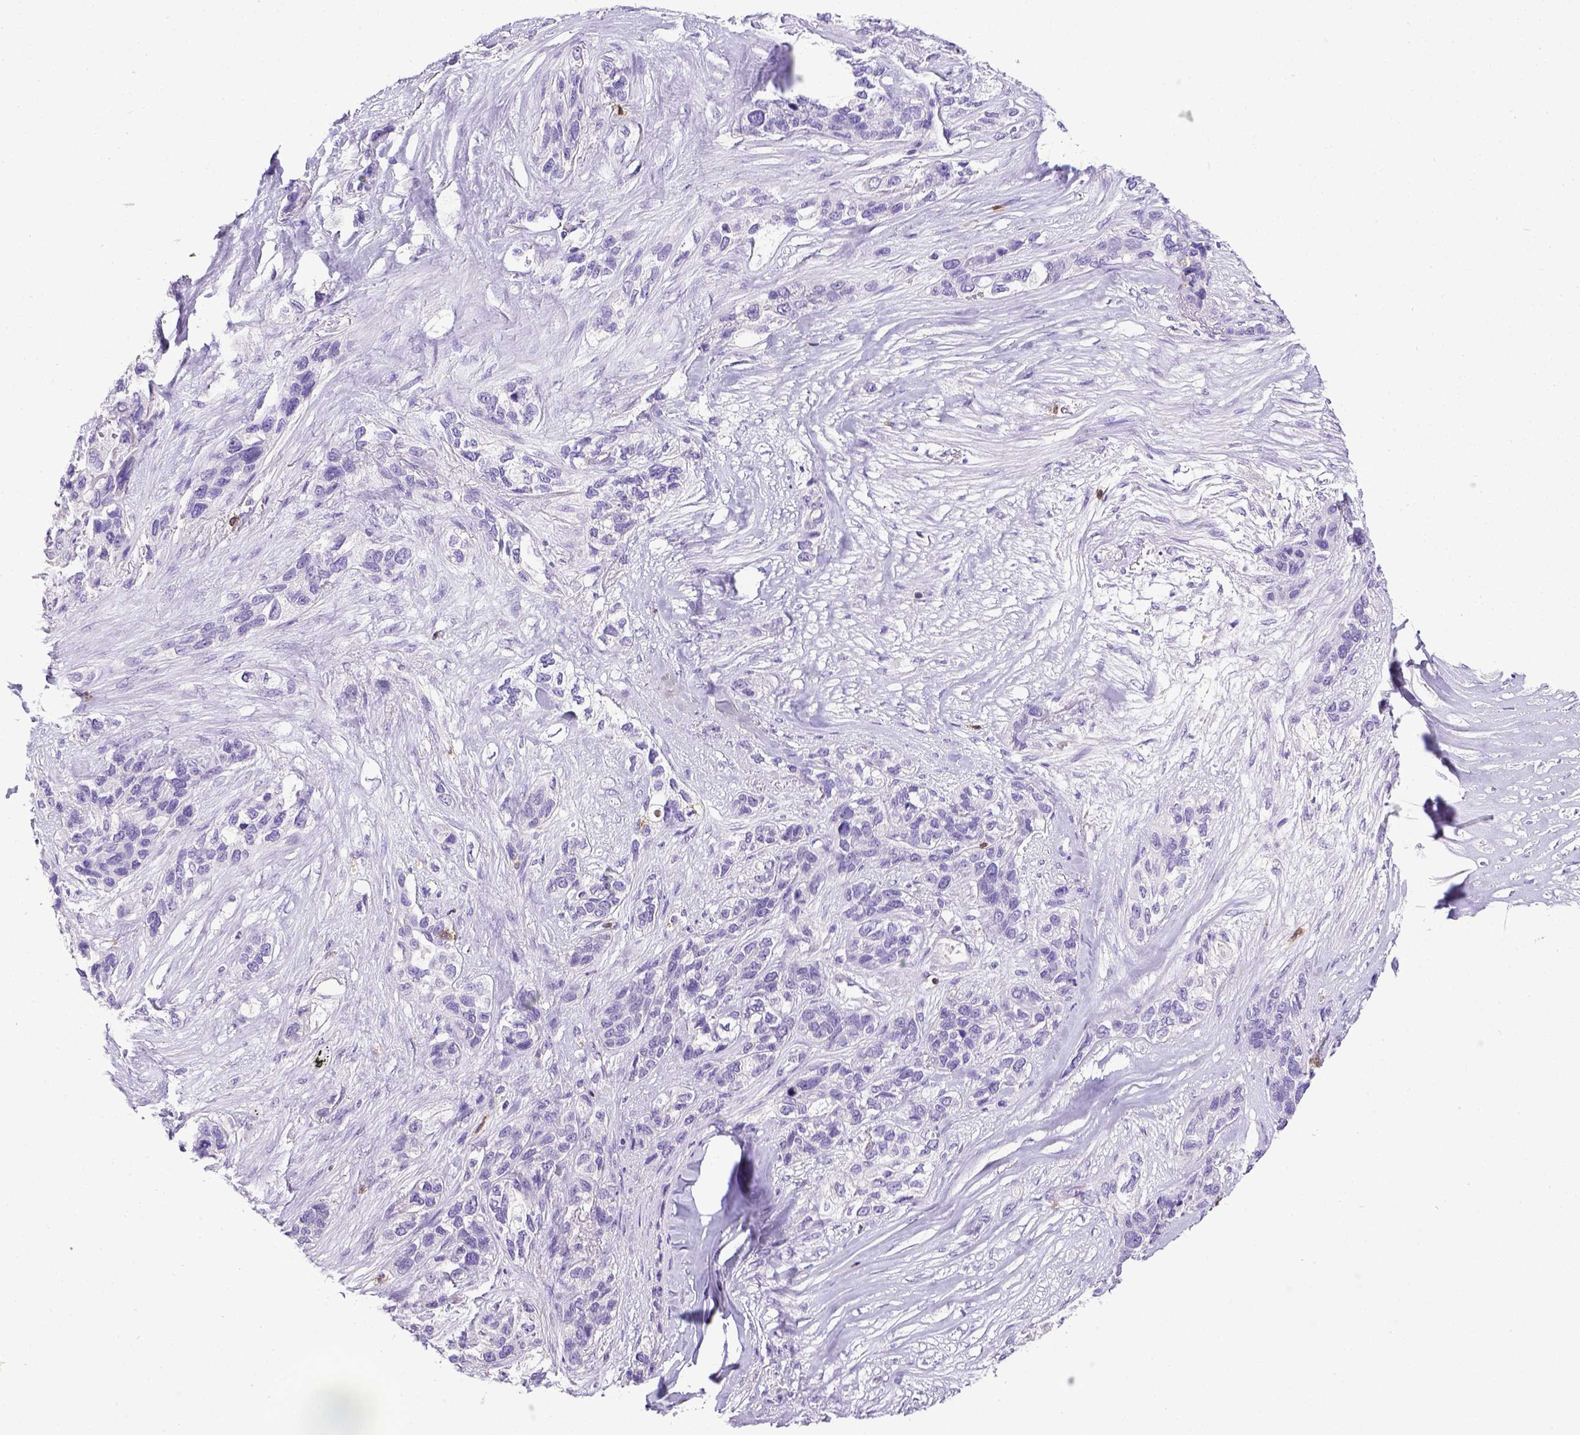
{"staining": {"intensity": "negative", "quantity": "none", "location": "none"}, "tissue": "lung cancer", "cell_type": "Tumor cells", "image_type": "cancer", "snomed": [{"axis": "morphology", "description": "Squamous cell carcinoma, NOS"}, {"axis": "topography", "description": "Lung"}], "caption": "Immunohistochemistry image of lung squamous cell carcinoma stained for a protein (brown), which shows no expression in tumor cells.", "gene": "CD3E", "patient": {"sex": "female", "age": 70}}